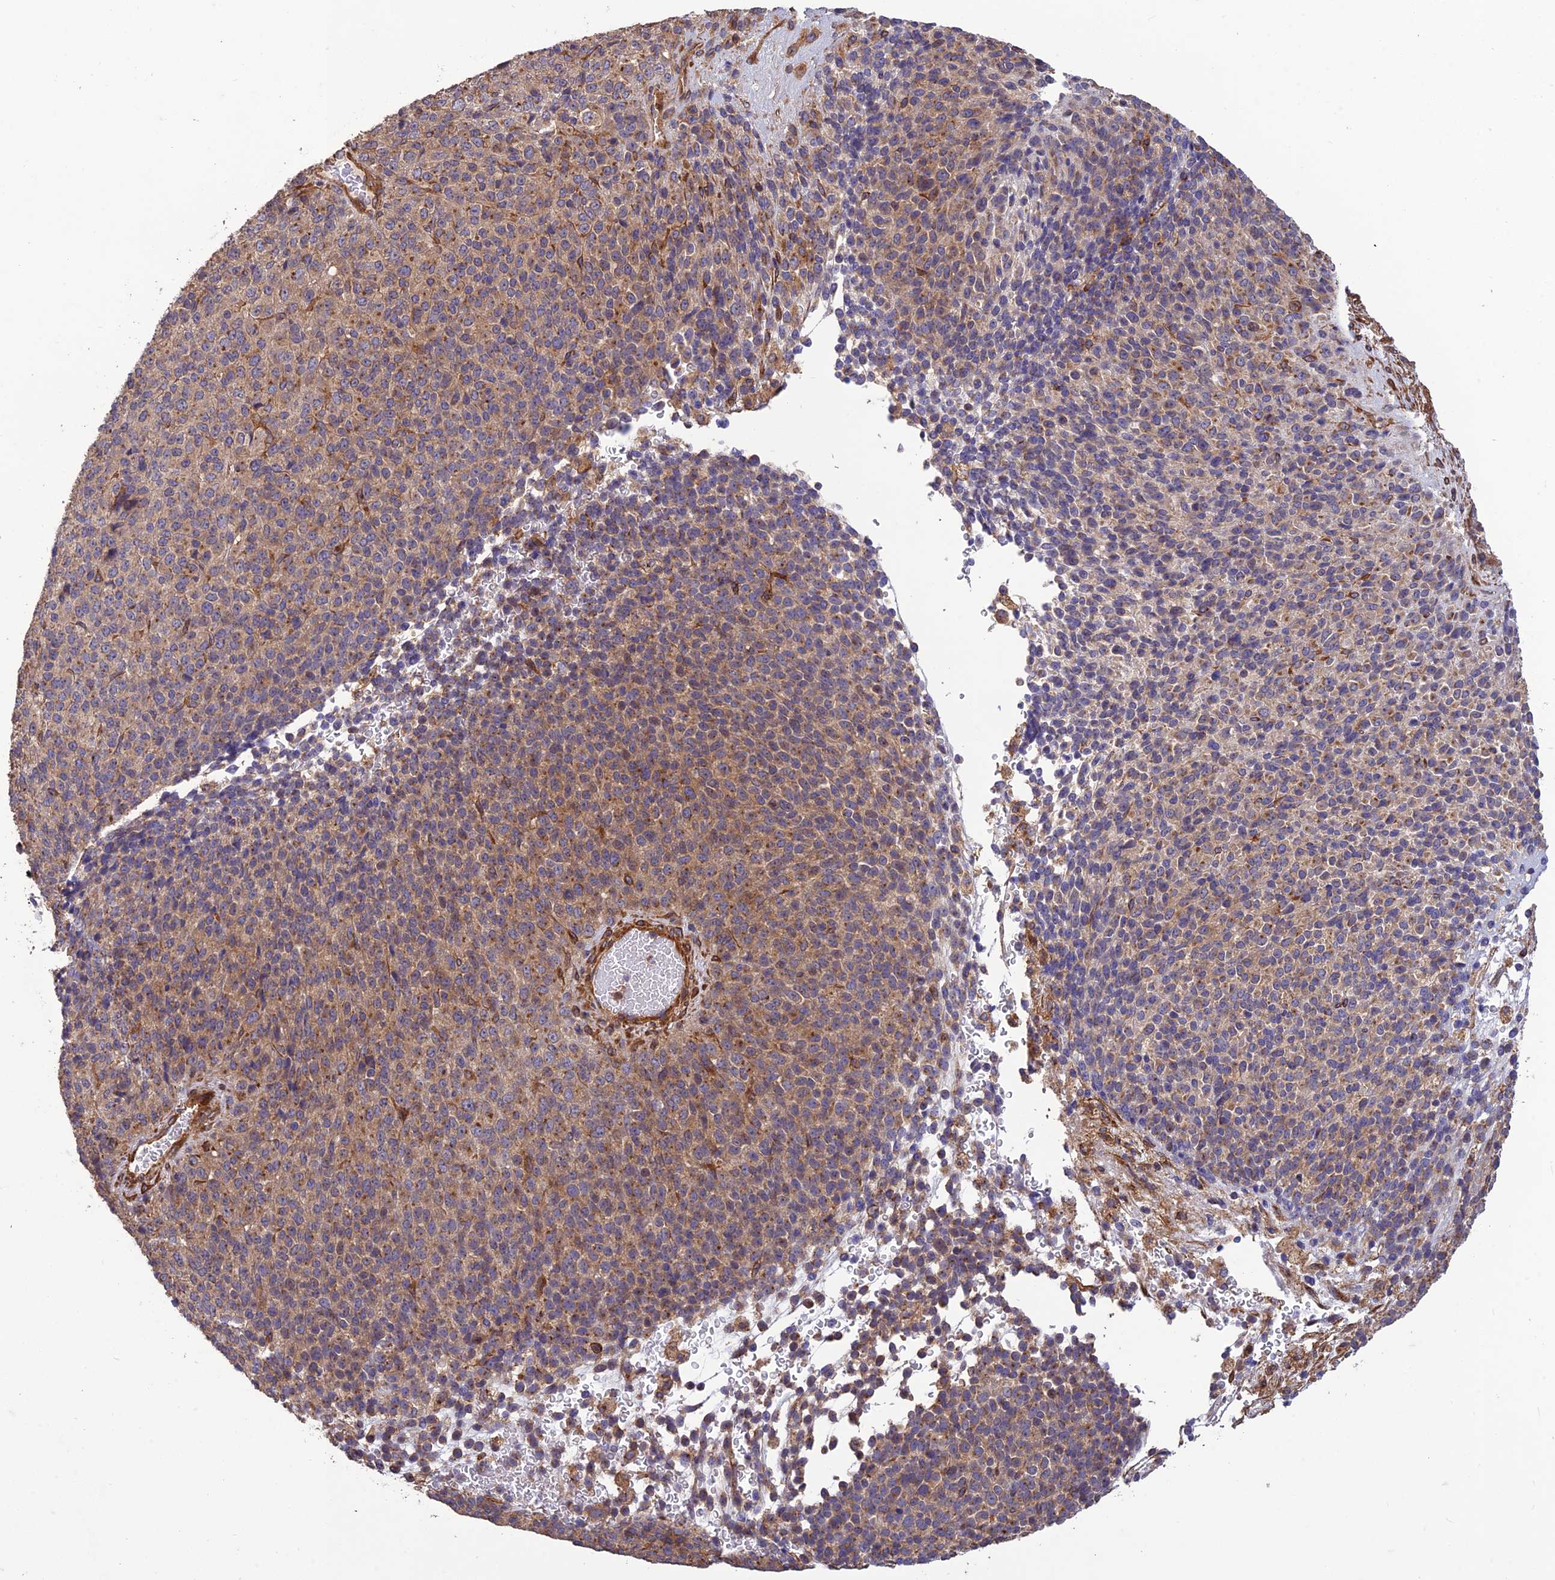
{"staining": {"intensity": "moderate", "quantity": "25%-75%", "location": "cytoplasmic/membranous"}, "tissue": "melanoma", "cell_type": "Tumor cells", "image_type": "cancer", "snomed": [{"axis": "morphology", "description": "Malignant melanoma, Metastatic site"}, {"axis": "topography", "description": "Brain"}], "caption": "DAB immunohistochemical staining of human melanoma shows moderate cytoplasmic/membranous protein staining in about 25%-75% of tumor cells.", "gene": "TMEM131L", "patient": {"sex": "female", "age": 56}}